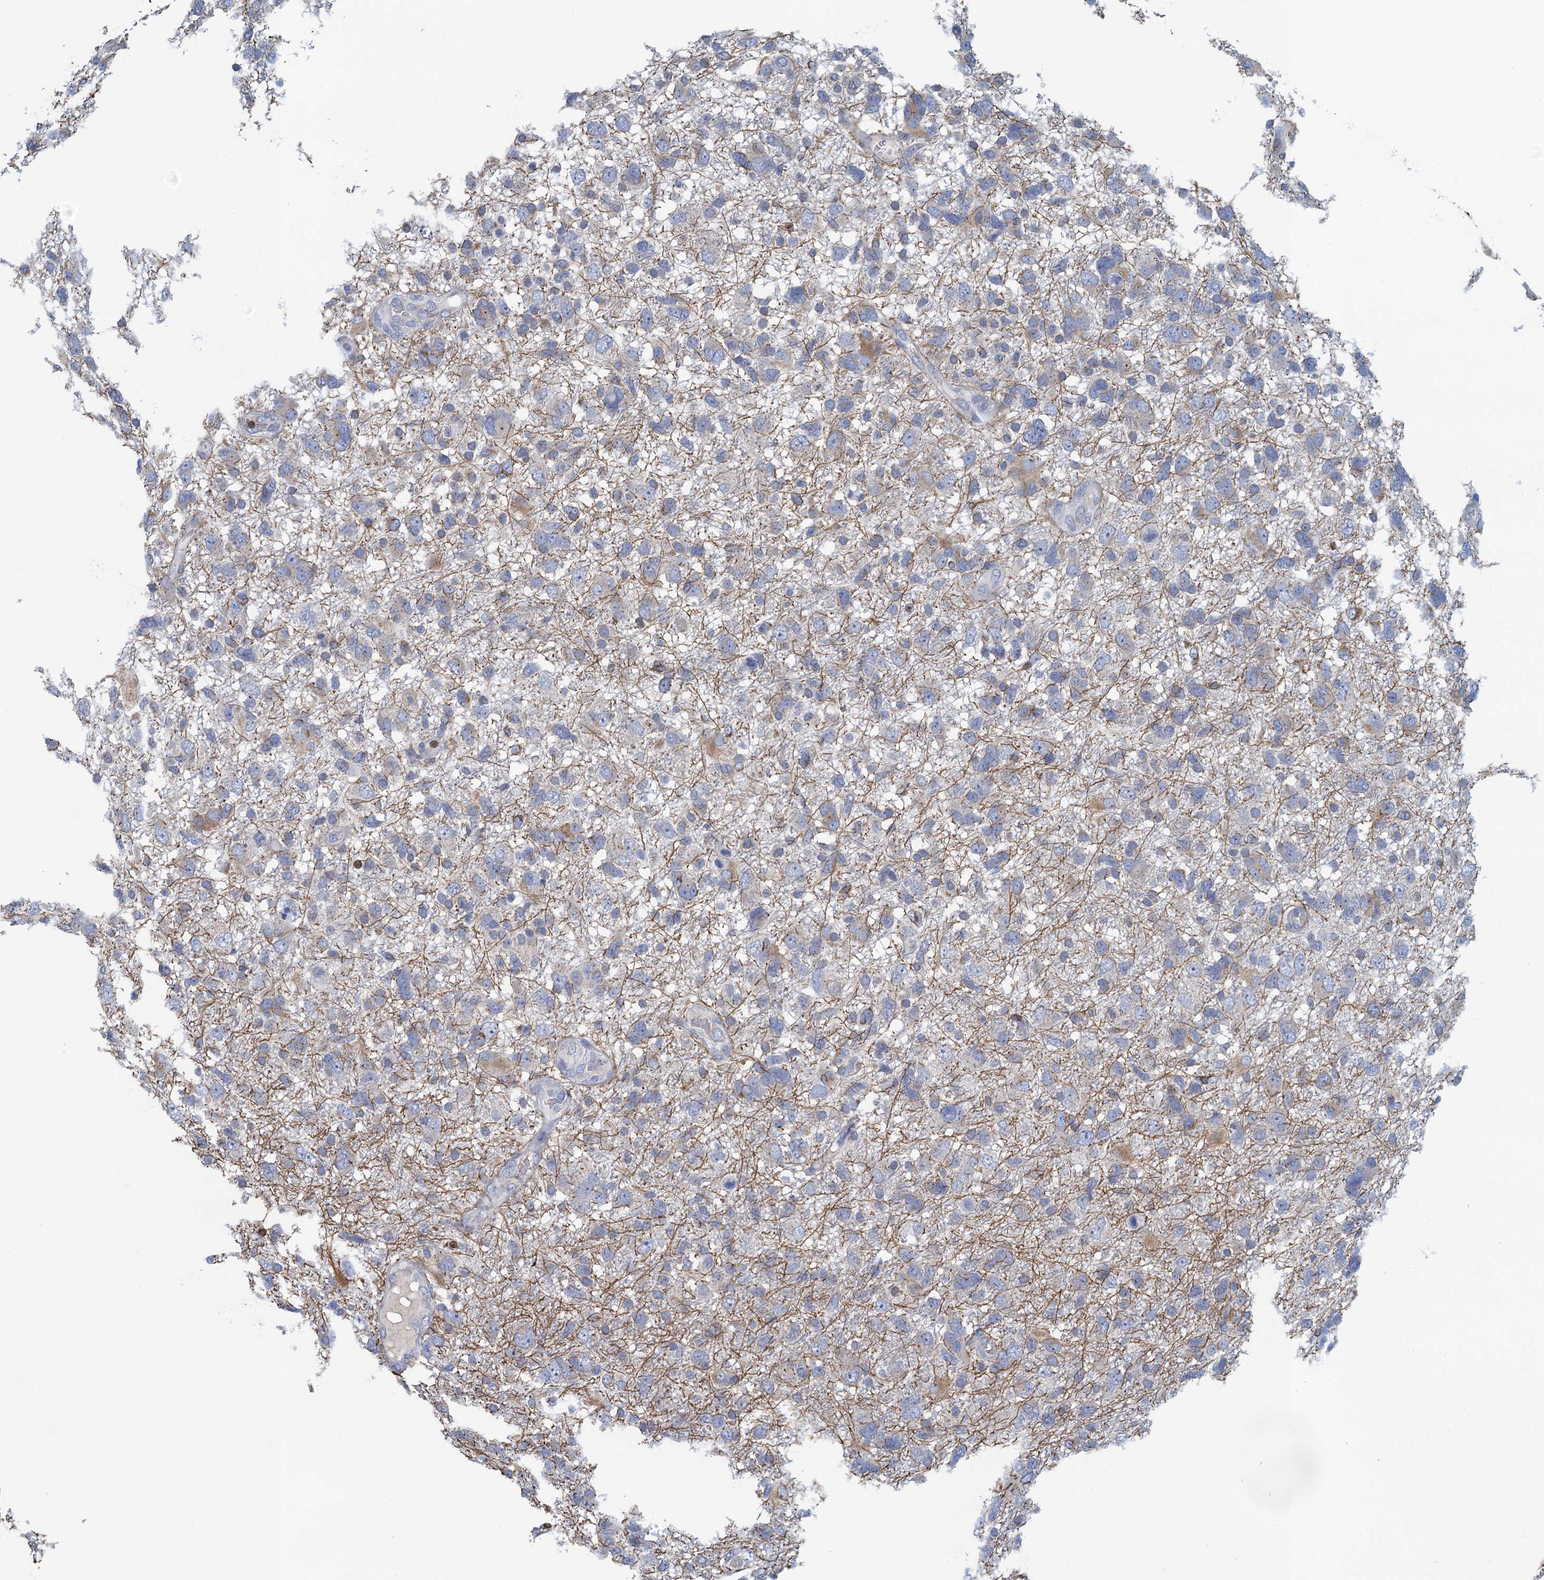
{"staining": {"intensity": "negative", "quantity": "none", "location": "none"}, "tissue": "glioma", "cell_type": "Tumor cells", "image_type": "cancer", "snomed": [{"axis": "morphology", "description": "Glioma, malignant, High grade"}, {"axis": "topography", "description": "Brain"}], "caption": "The histopathology image displays no significant staining in tumor cells of malignant glioma (high-grade).", "gene": "TRAF3IP3", "patient": {"sex": "male", "age": 61}}